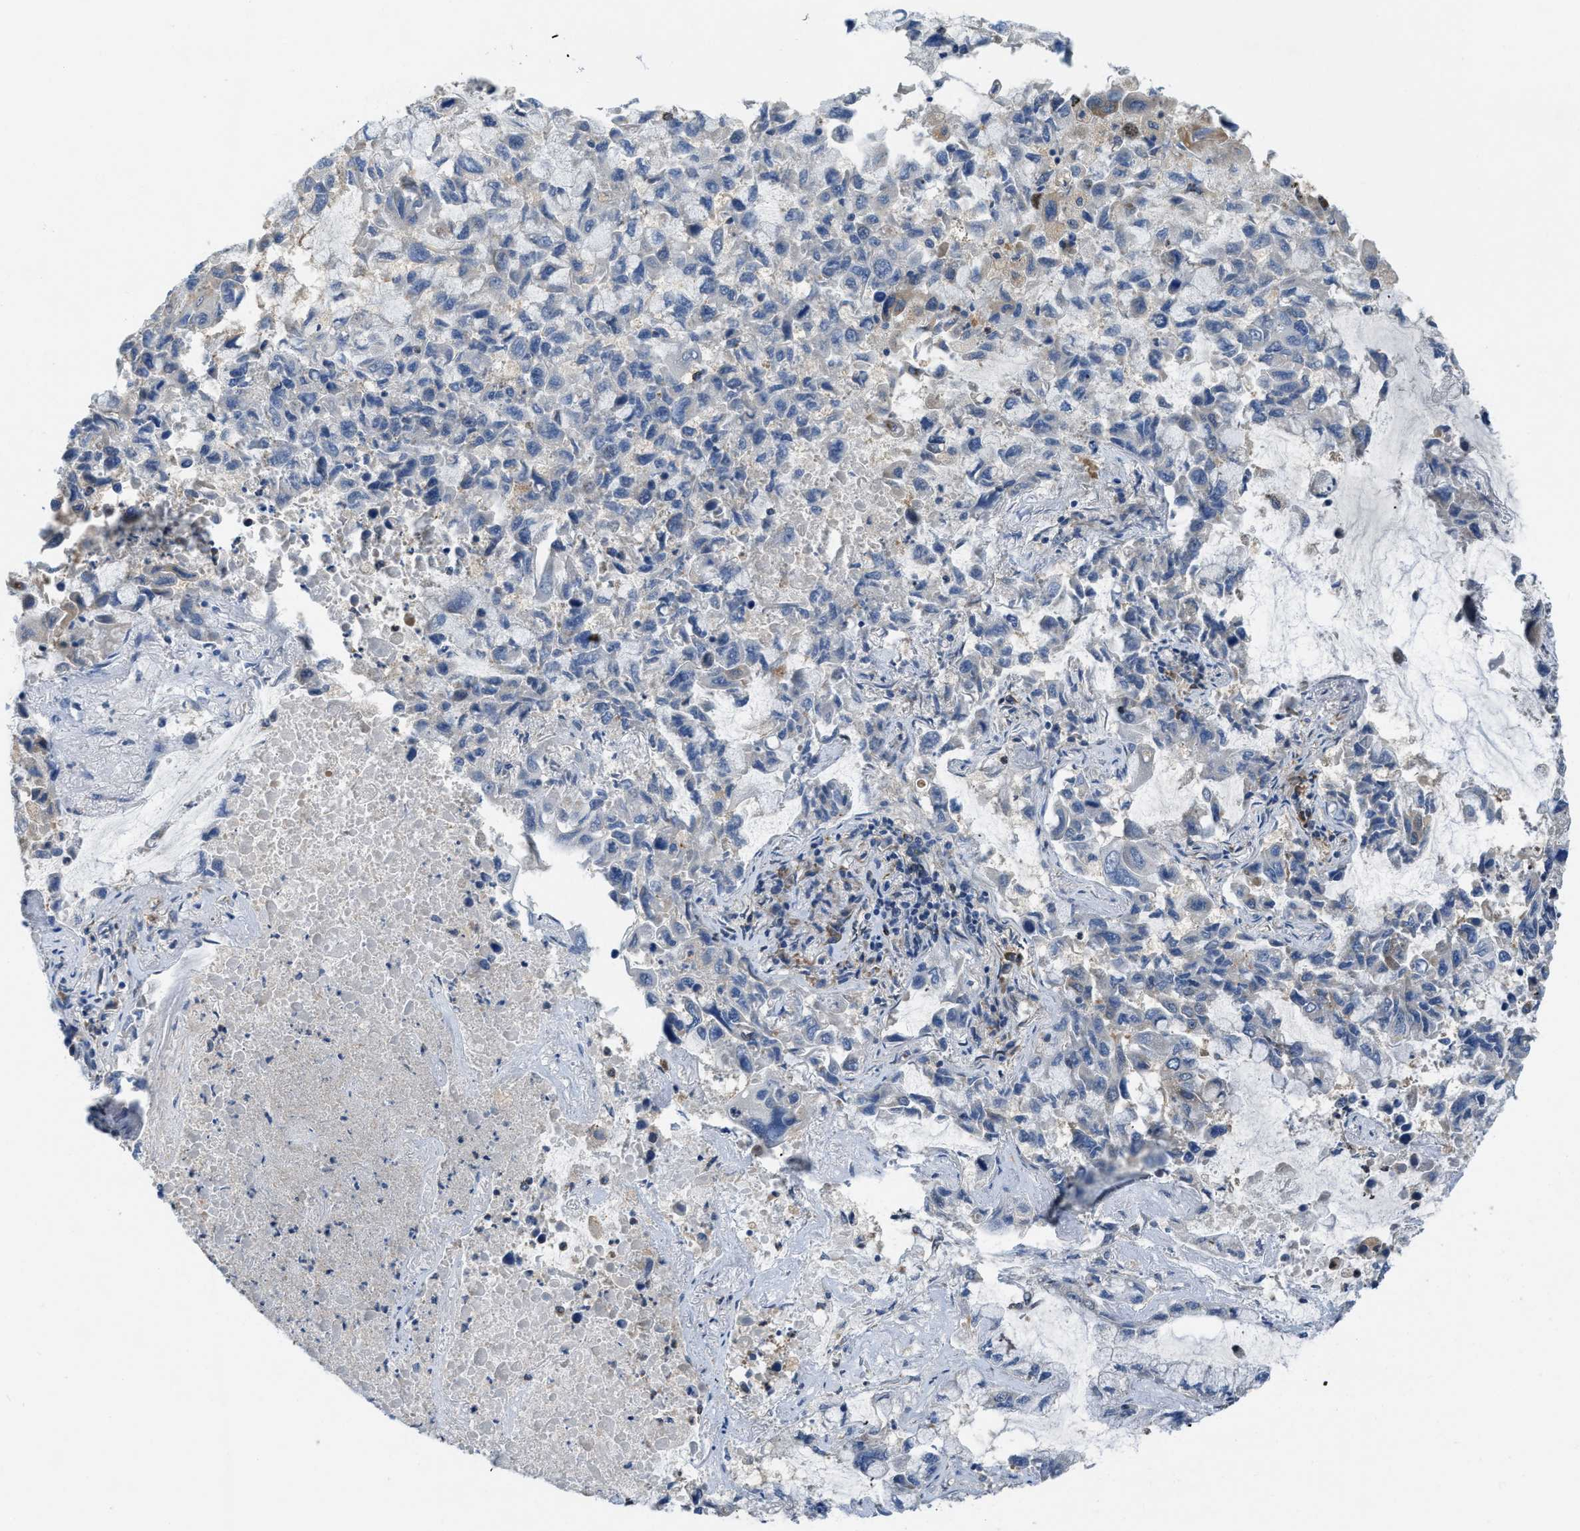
{"staining": {"intensity": "negative", "quantity": "none", "location": "none"}, "tissue": "lung cancer", "cell_type": "Tumor cells", "image_type": "cancer", "snomed": [{"axis": "morphology", "description": "Adenocarcinoma, NOS"}, {"axis": "topography", "description": "Lung"}], "caption": "Immunohistochemistry histopathology image of human lung cancer (adenocarcinoma) stained for a protein (brown), which shows no positivity in tumor cells.", "gene": "STARD3NL", "patient": {"sex": "male", "age": 64}}